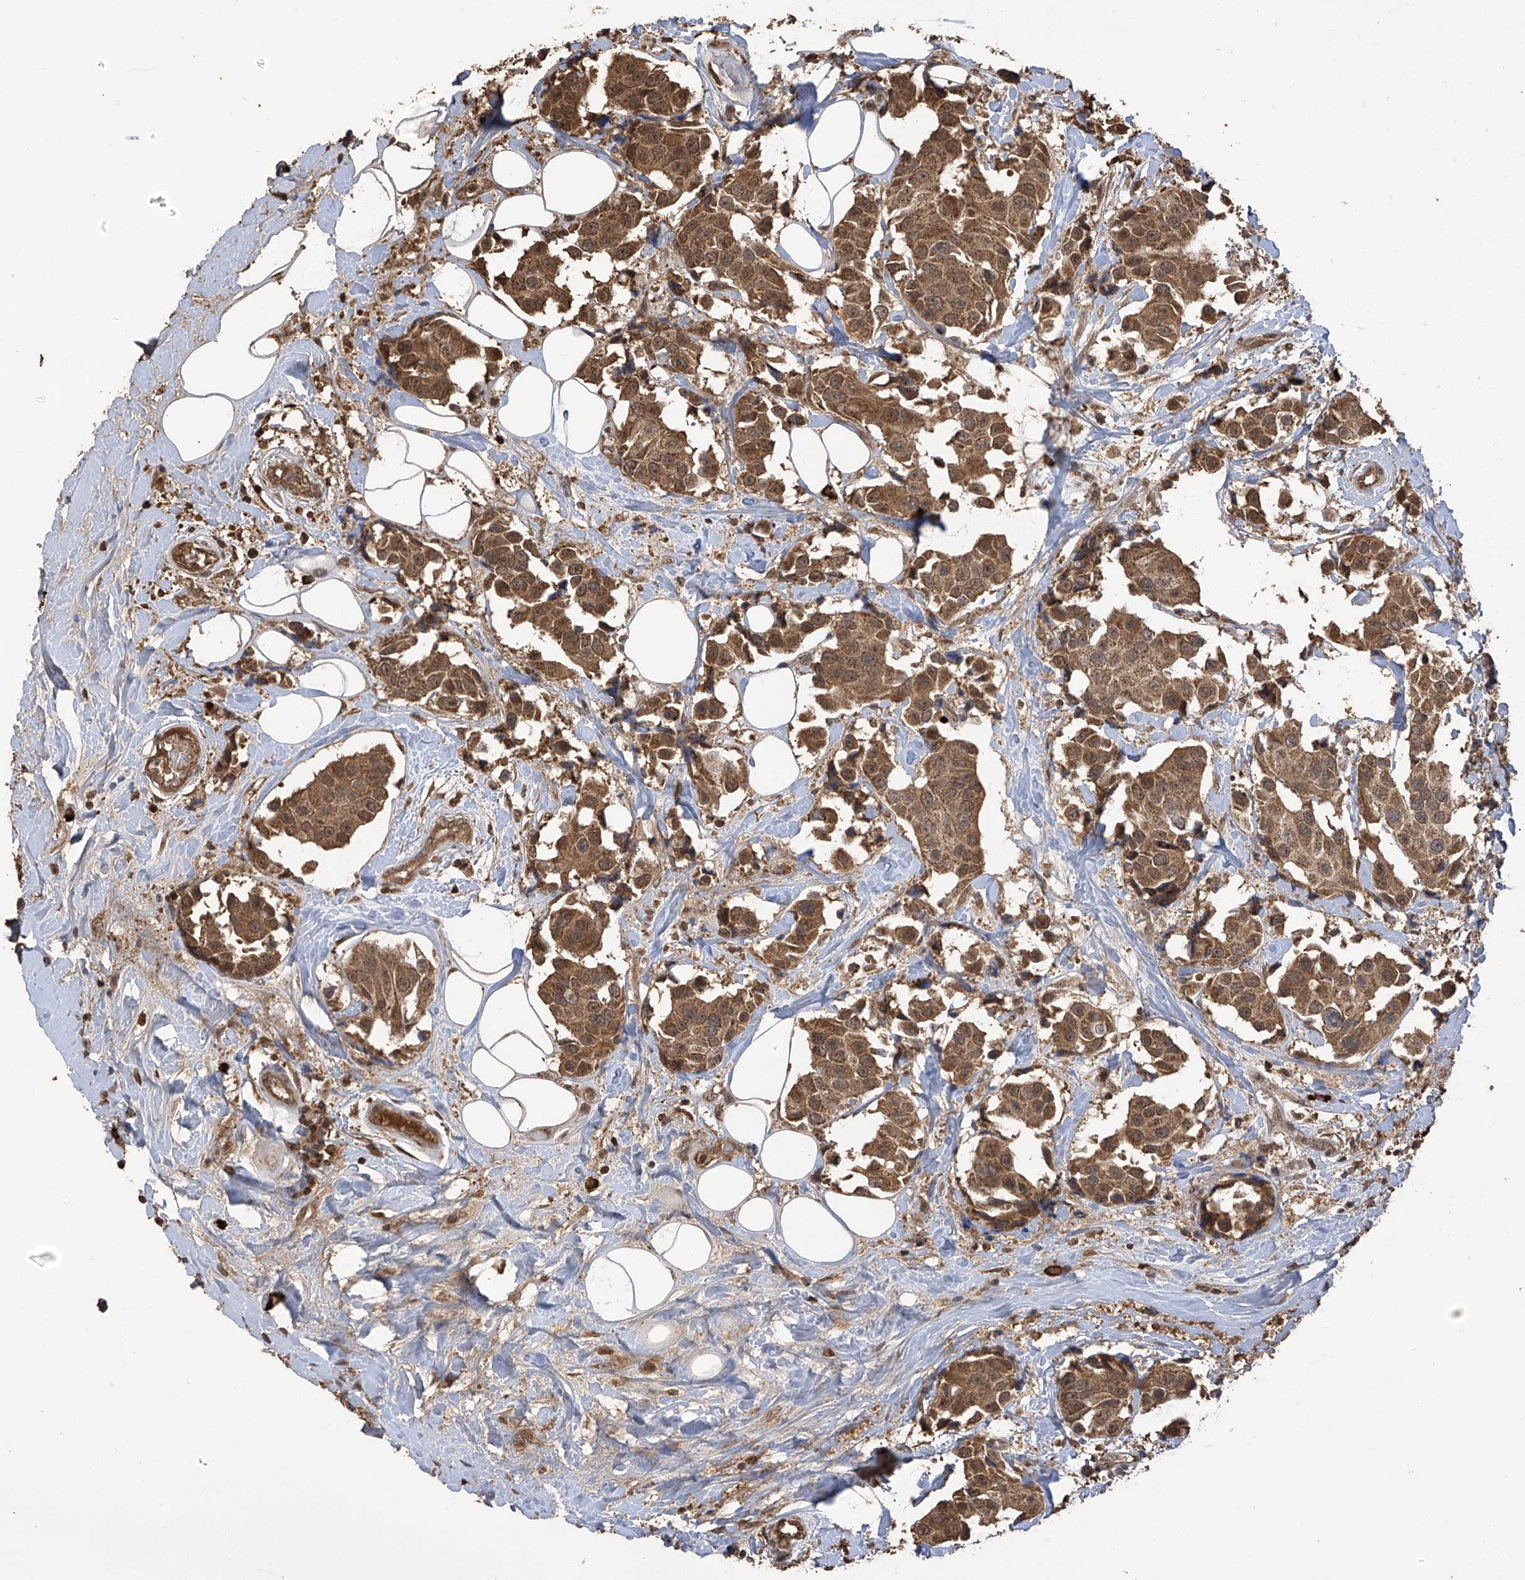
{"staining": {"intensity": "moderate", "quantity": ">75%", "location": "cytoplasmic/membranous,nuclear"}, "tissue": "breast cancer", "cell_type": "Tumor cells", "image_type": "cancer", "snomed": [{"axis": "morphology", "description": "Normal tissue, NOS"}, {"axis": "morphology", "description": "Duct carcinoma"}, {"axis": "topography", "description": "Breast"}], "caption": "Immunohistochemical staining of human intraductal carcinoma (breast) exhibits moderate cytoplasmic/membranous and nuclear protein expression in approximately >75% of tumor cells. (DAB (3,3'-diaminobenzidine) IHC, brown staining for protein, blue staining for nuclei).", "gene": "PNPT1", "patient": {"sex": "female", "age": 39}}